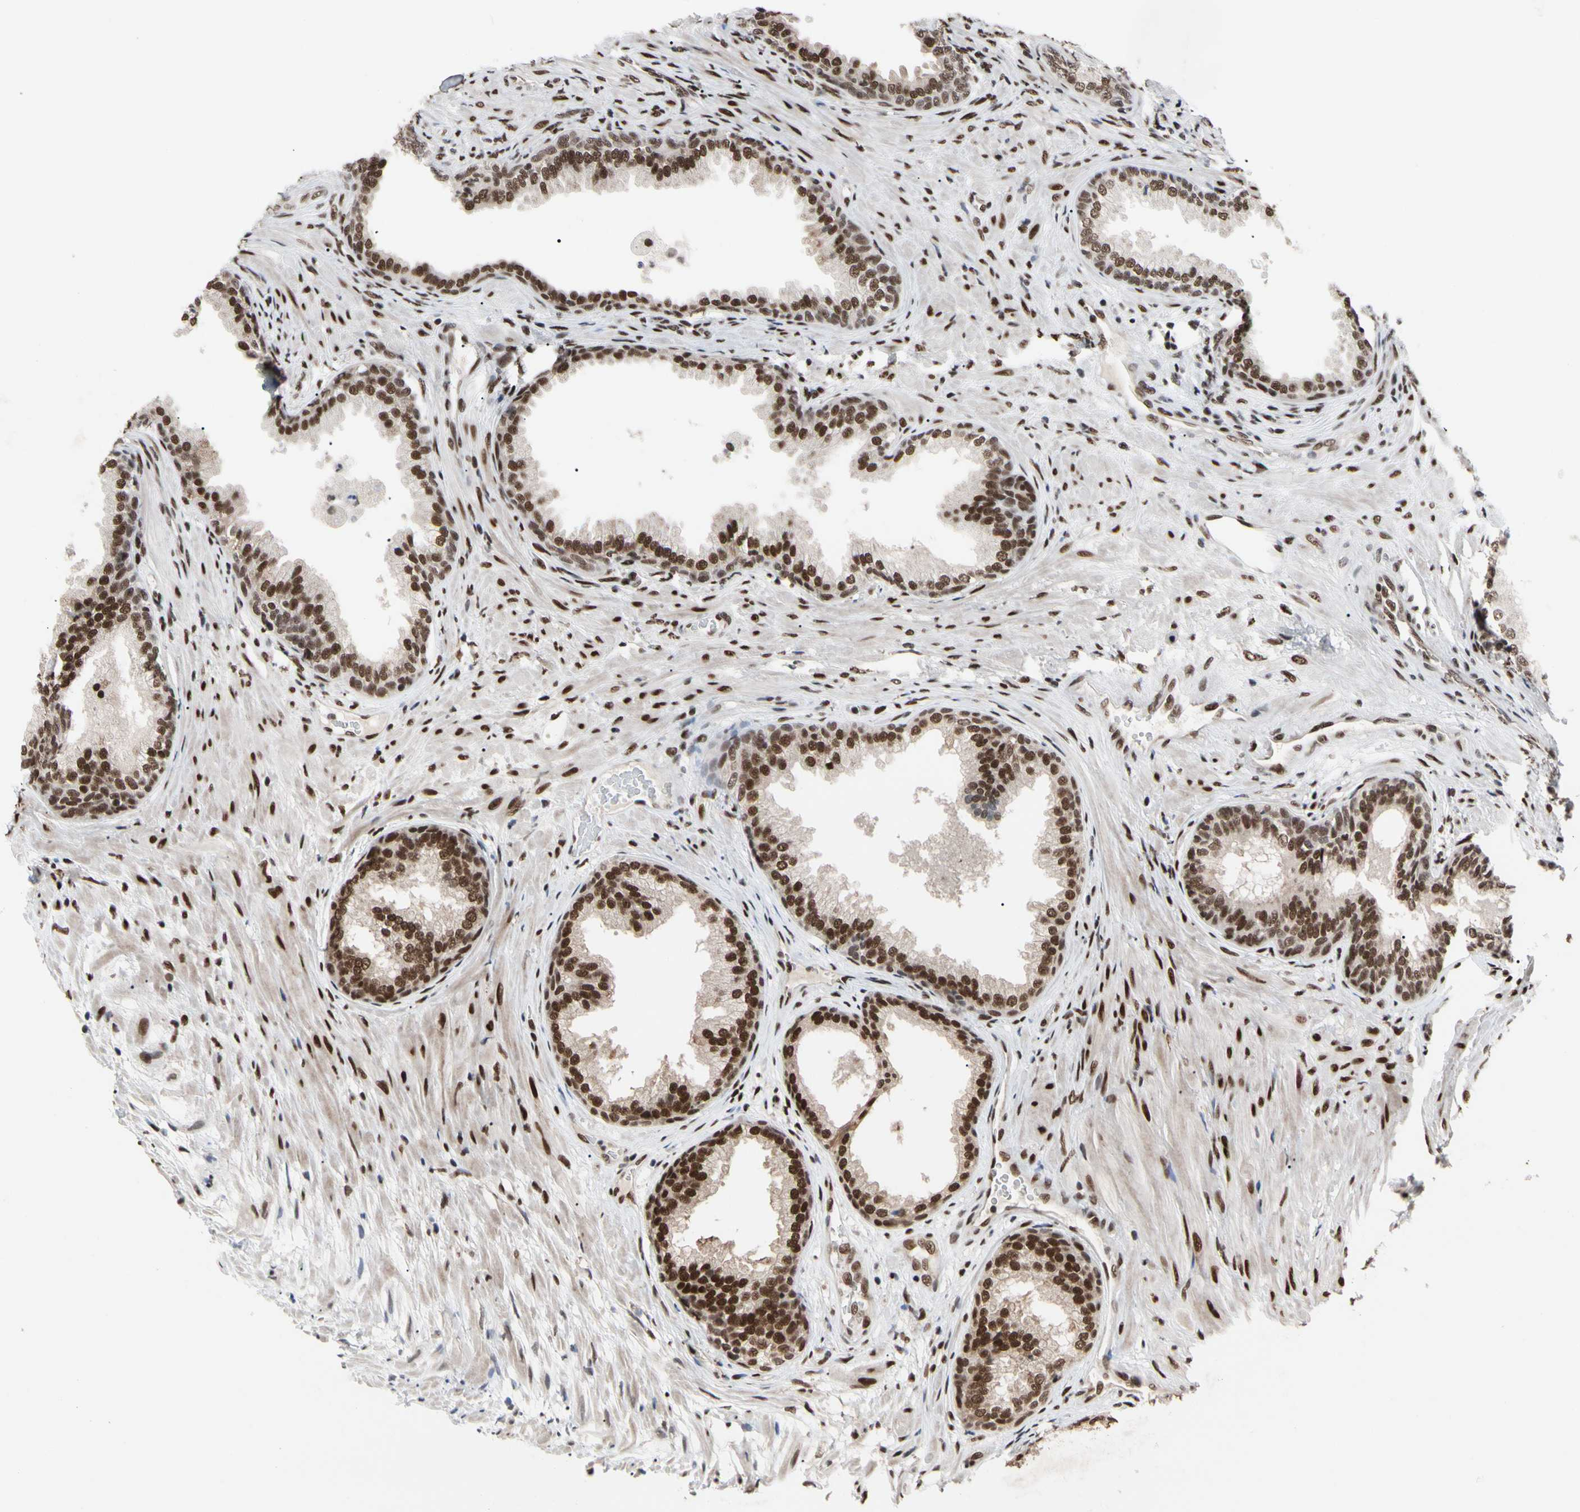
{"staining": {"intensity": "strong", "quantity": ">75%", "location": "nuclear"}, "tissue": "prostate", "cell_type": "Glandular cells", "image_type": "normal", "snomed": [{"axis": "morphology", "description": "Normal tissue, NOS"}, {"axis": "topography", "description": "Prostate"}], "caption": "High-power microscopy captured an IHC photomicrograph of unremarkable prostate, revealing strong nuclear positivity in about >75% of glandular cells.", "gene": "FAM98B", "patient": {"sex": "male", "age": 76}}